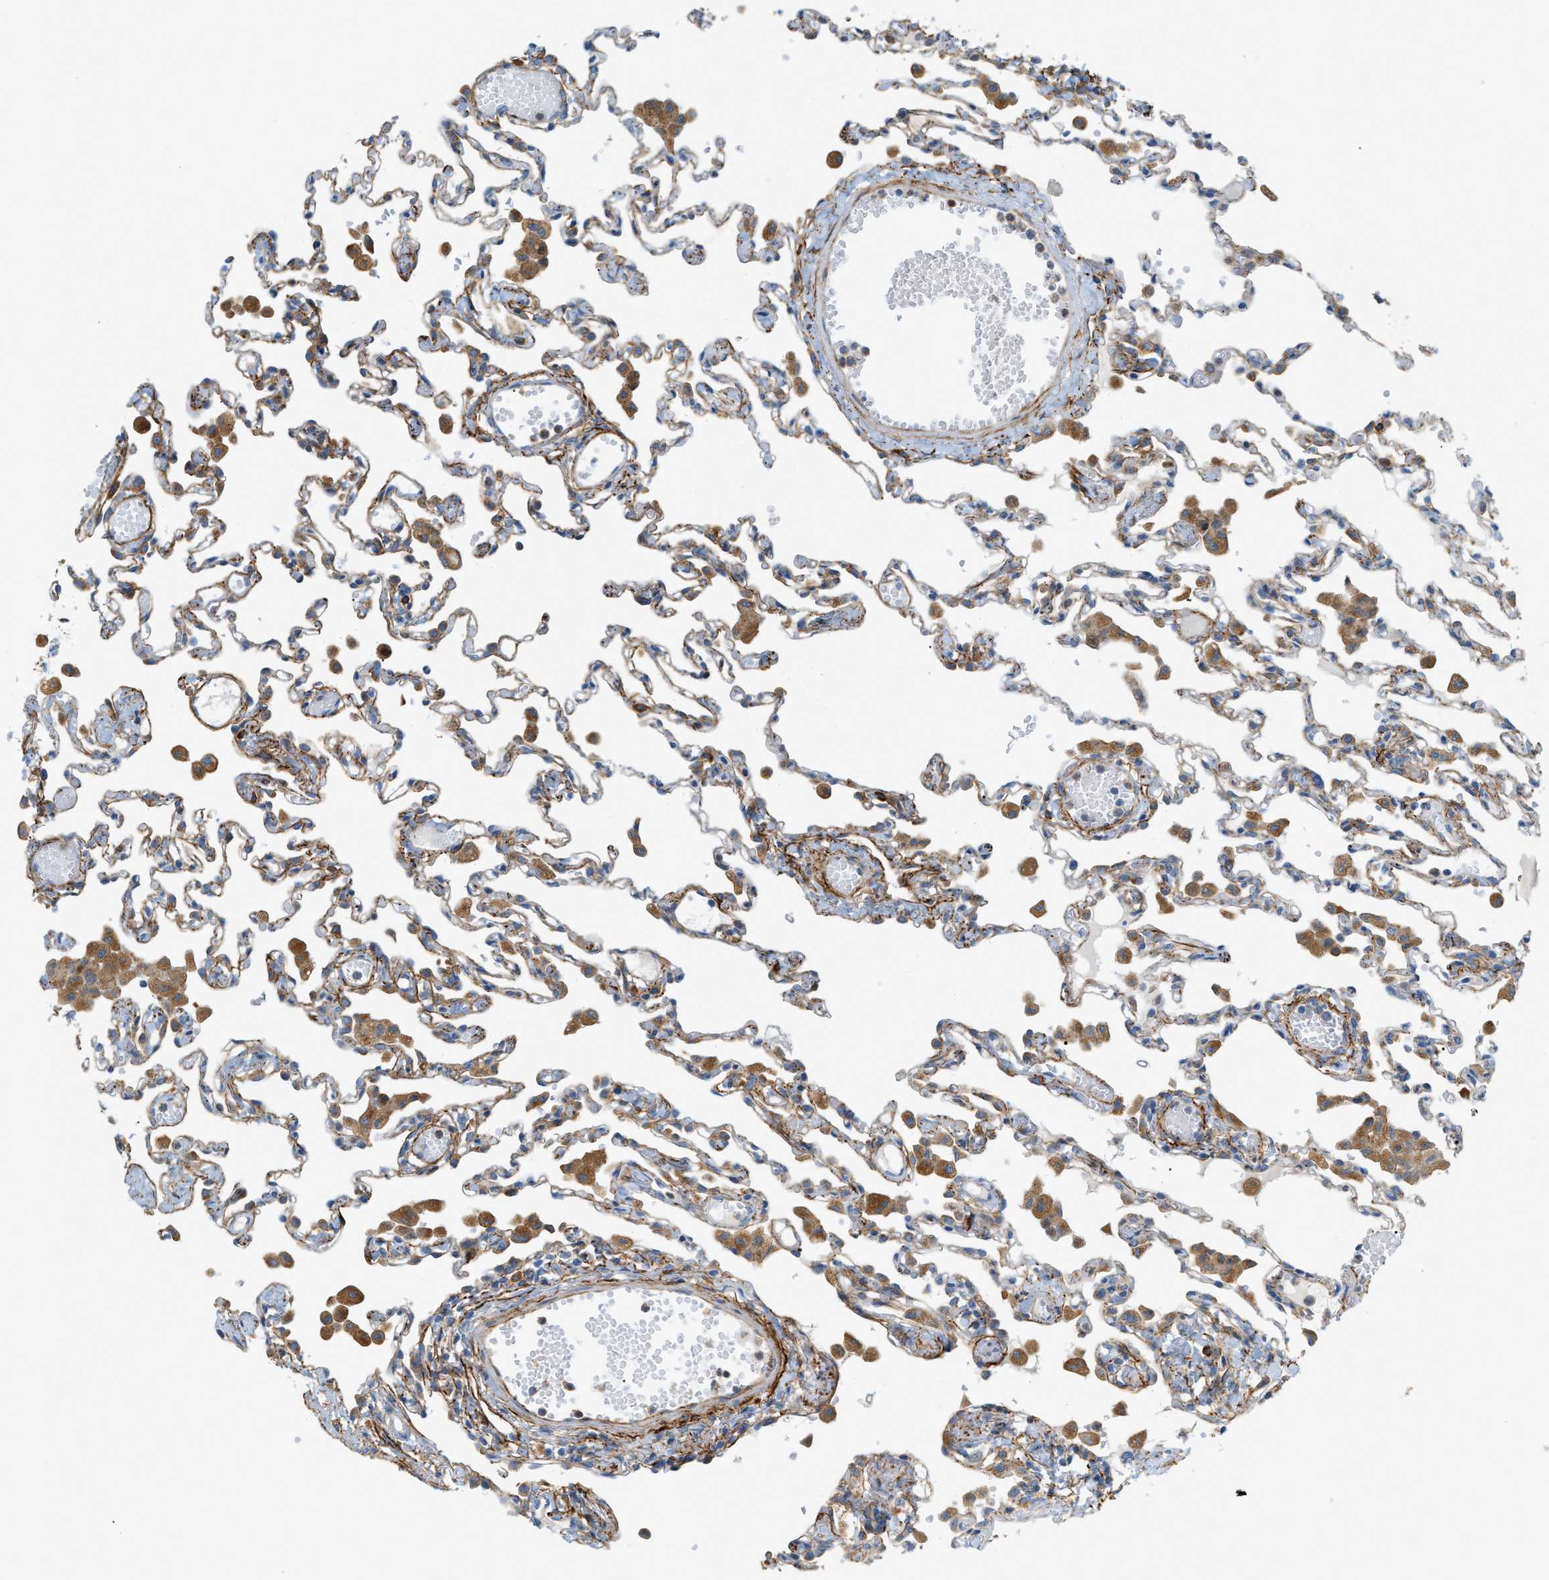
{"staining": {"intensity": "moderate", "quantity": "<25%", "location": "cytoplasmic/membranous"}, "tissue": "lung", "cell_type": "Alveolar cells", "image_type": "normal", "snomed": [{"axis": "morphology", "description": "Normal tissue, NOS"}, {"axis": "topography", "description": "Bronchus"}, {"axis": "topography", "description": "Lung"}], "caption": "An image of lung stained for a protein shows moderate cytoplasmic/membranous brown staining in alveolar cells. The staining is performed using DAB (3,3'-diaminobenzidine) brown chromogen to label protein expression. The nuclei are counter-stained blue using hematoxylin.", "gene": "LMBRD1", "patient": {"sex": "female", "age": 49}}